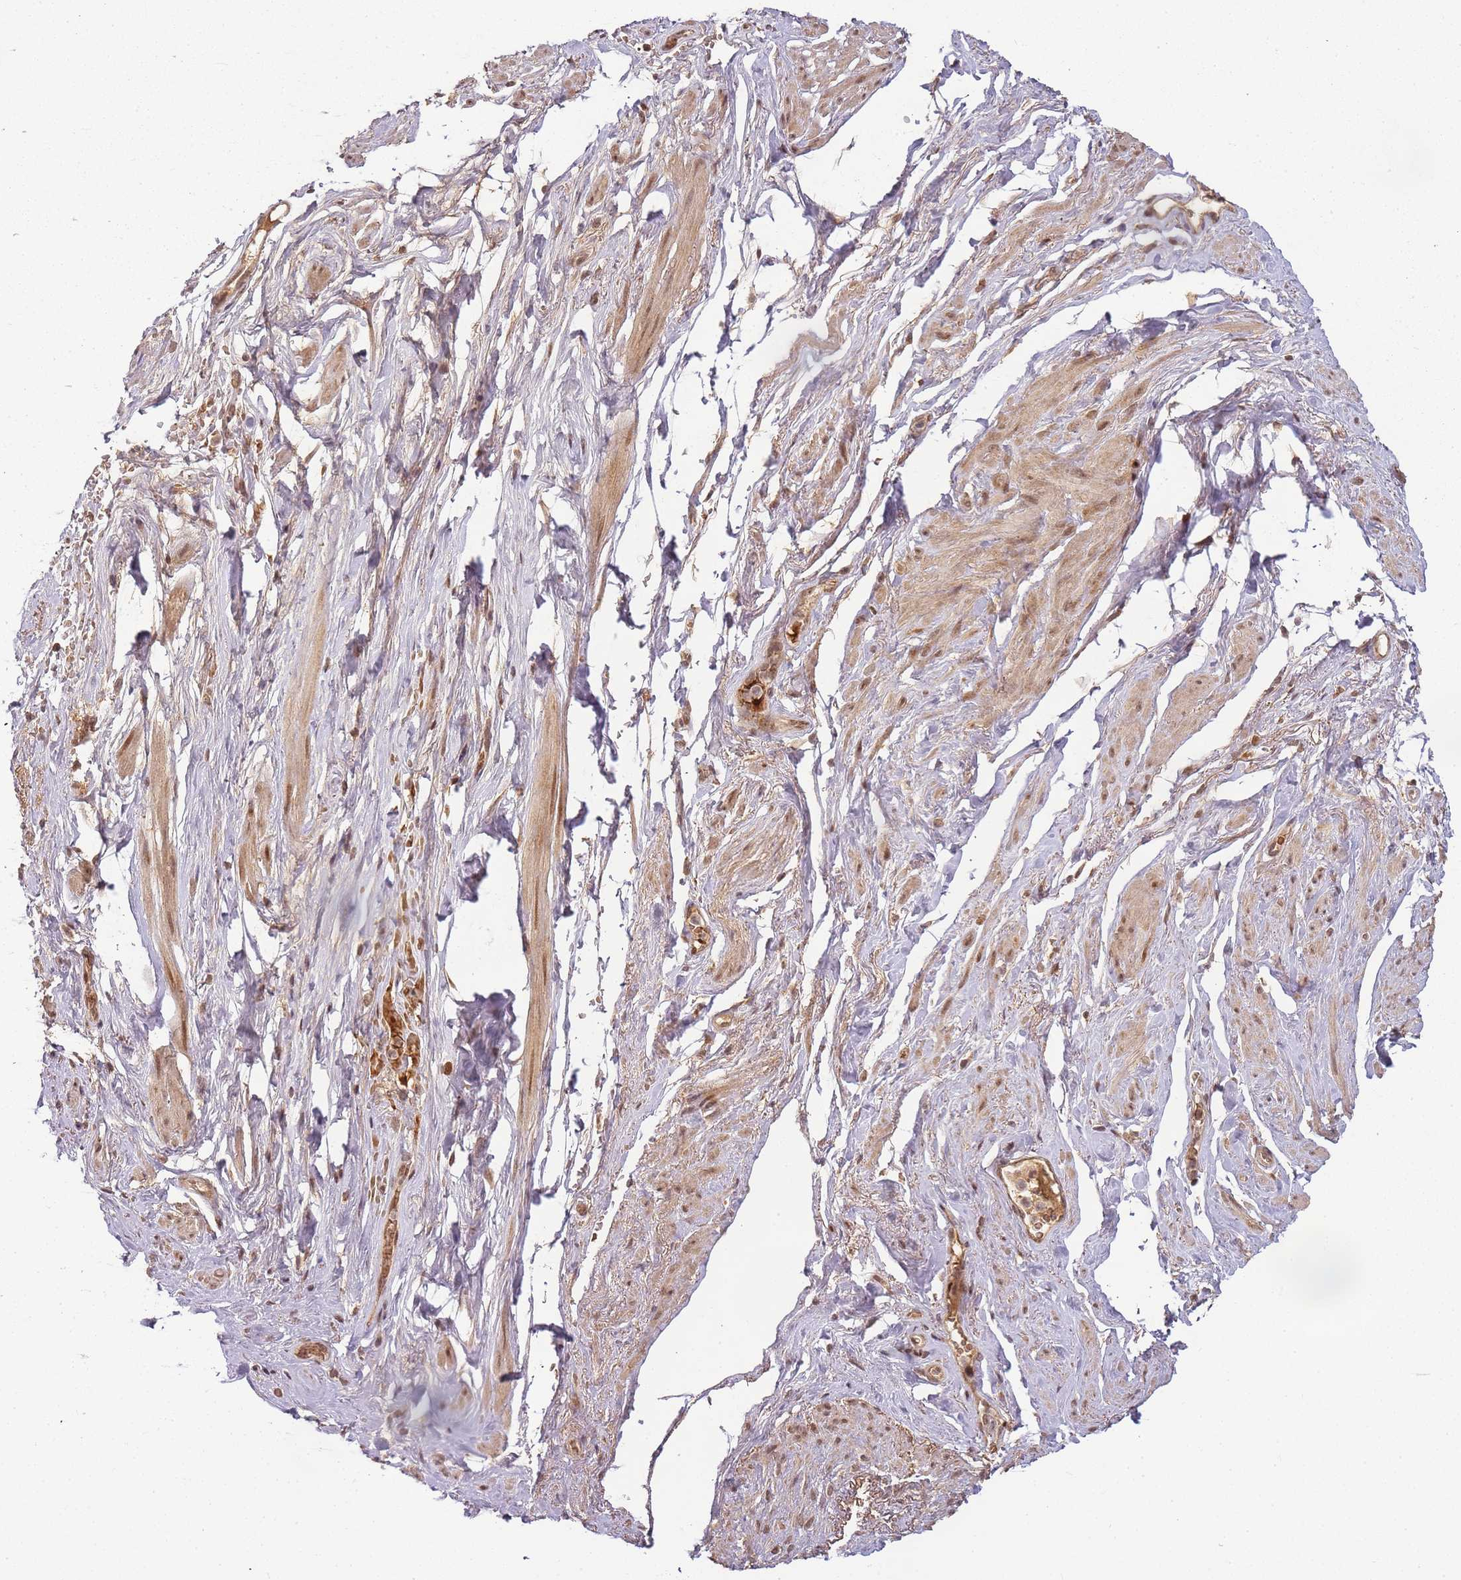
{"staining": {"intensity": "moderate", "quantity": ">75%", "location": "cytoplasmic/membranous,nuclear"}, "tissue": "smooth muscle", "cell_type": "Smooth muscle cells", "image_type": "normal", "snomed": [{"axis": "morphology", "description": "Normal tissue, NOS"}, {"axis": "topography", "description": "Smooth muscle"}, {"axis": "topography", "description": "Peripheral nerve tissue"}], "caption": "Immunohistochemical staining of normal smooth muscle shows medium levels of moderate cytoplasmic/membranous,nuclear positivity in approximately >75% of smooth muscle cells.", "gene": "ZNF497", "patient": {"sex": "male", "age": 69}}